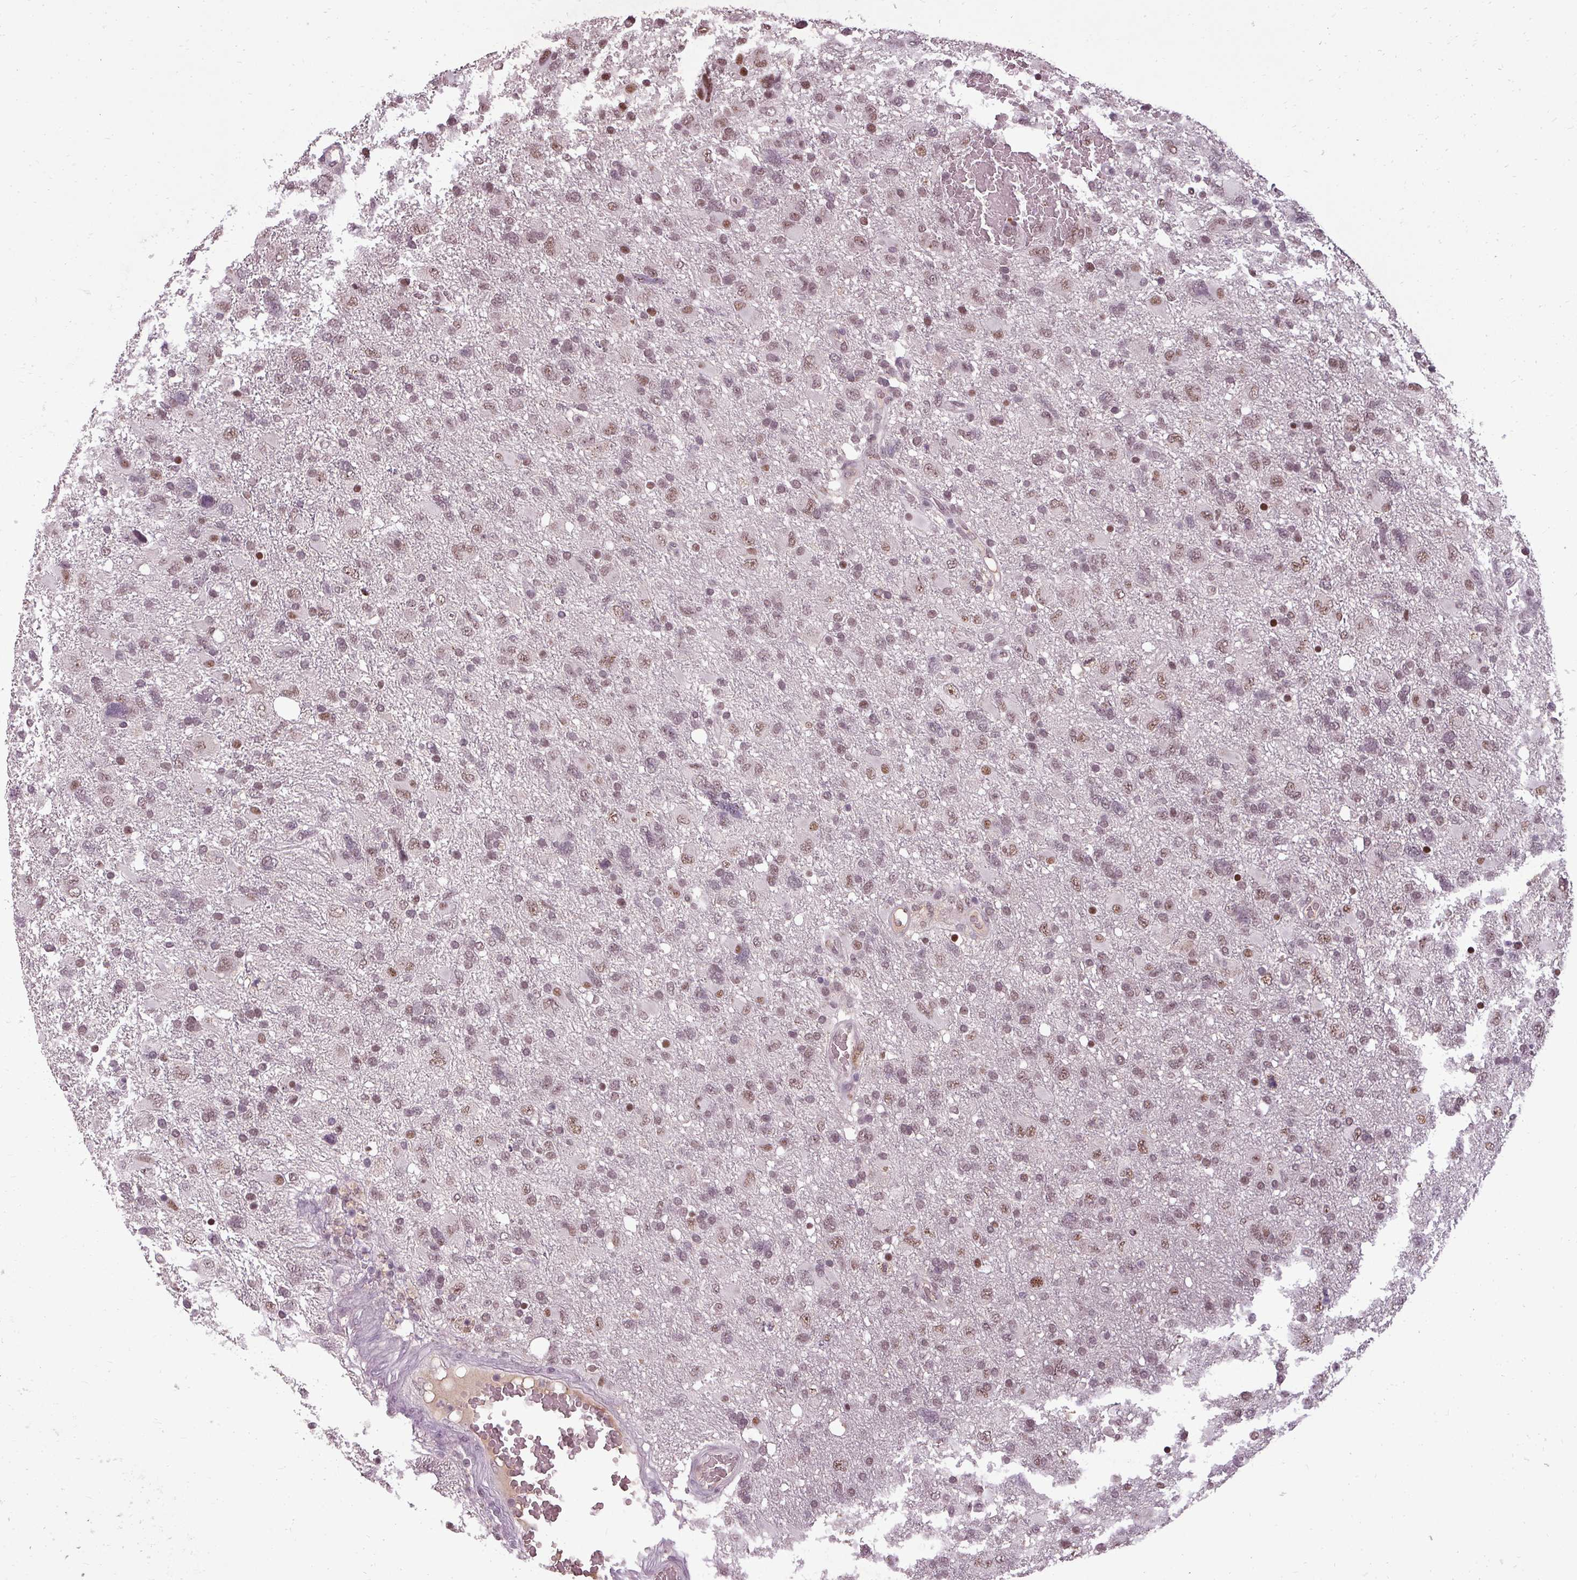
{"staining": {"intensity": "moderate", "quantity": ">75%", "location": "nuclear"}, "tissue": "glioma", "cell_type": "Tumor cells", "image_type": "cancer", "snomed": [{"axis": "morphology", "description": "Glioma, malignant, High grade"}, {"axis": "topography", "description": "Brain"}], "caption": "High-power microscopy captured an immunohistochemistry photomicrograph of glioma, revealing moderate nuclear positivity in approximately >75% of tumor cells.", "gene": "BCAS3", "patient": {"sex": "male", "age": 61}}